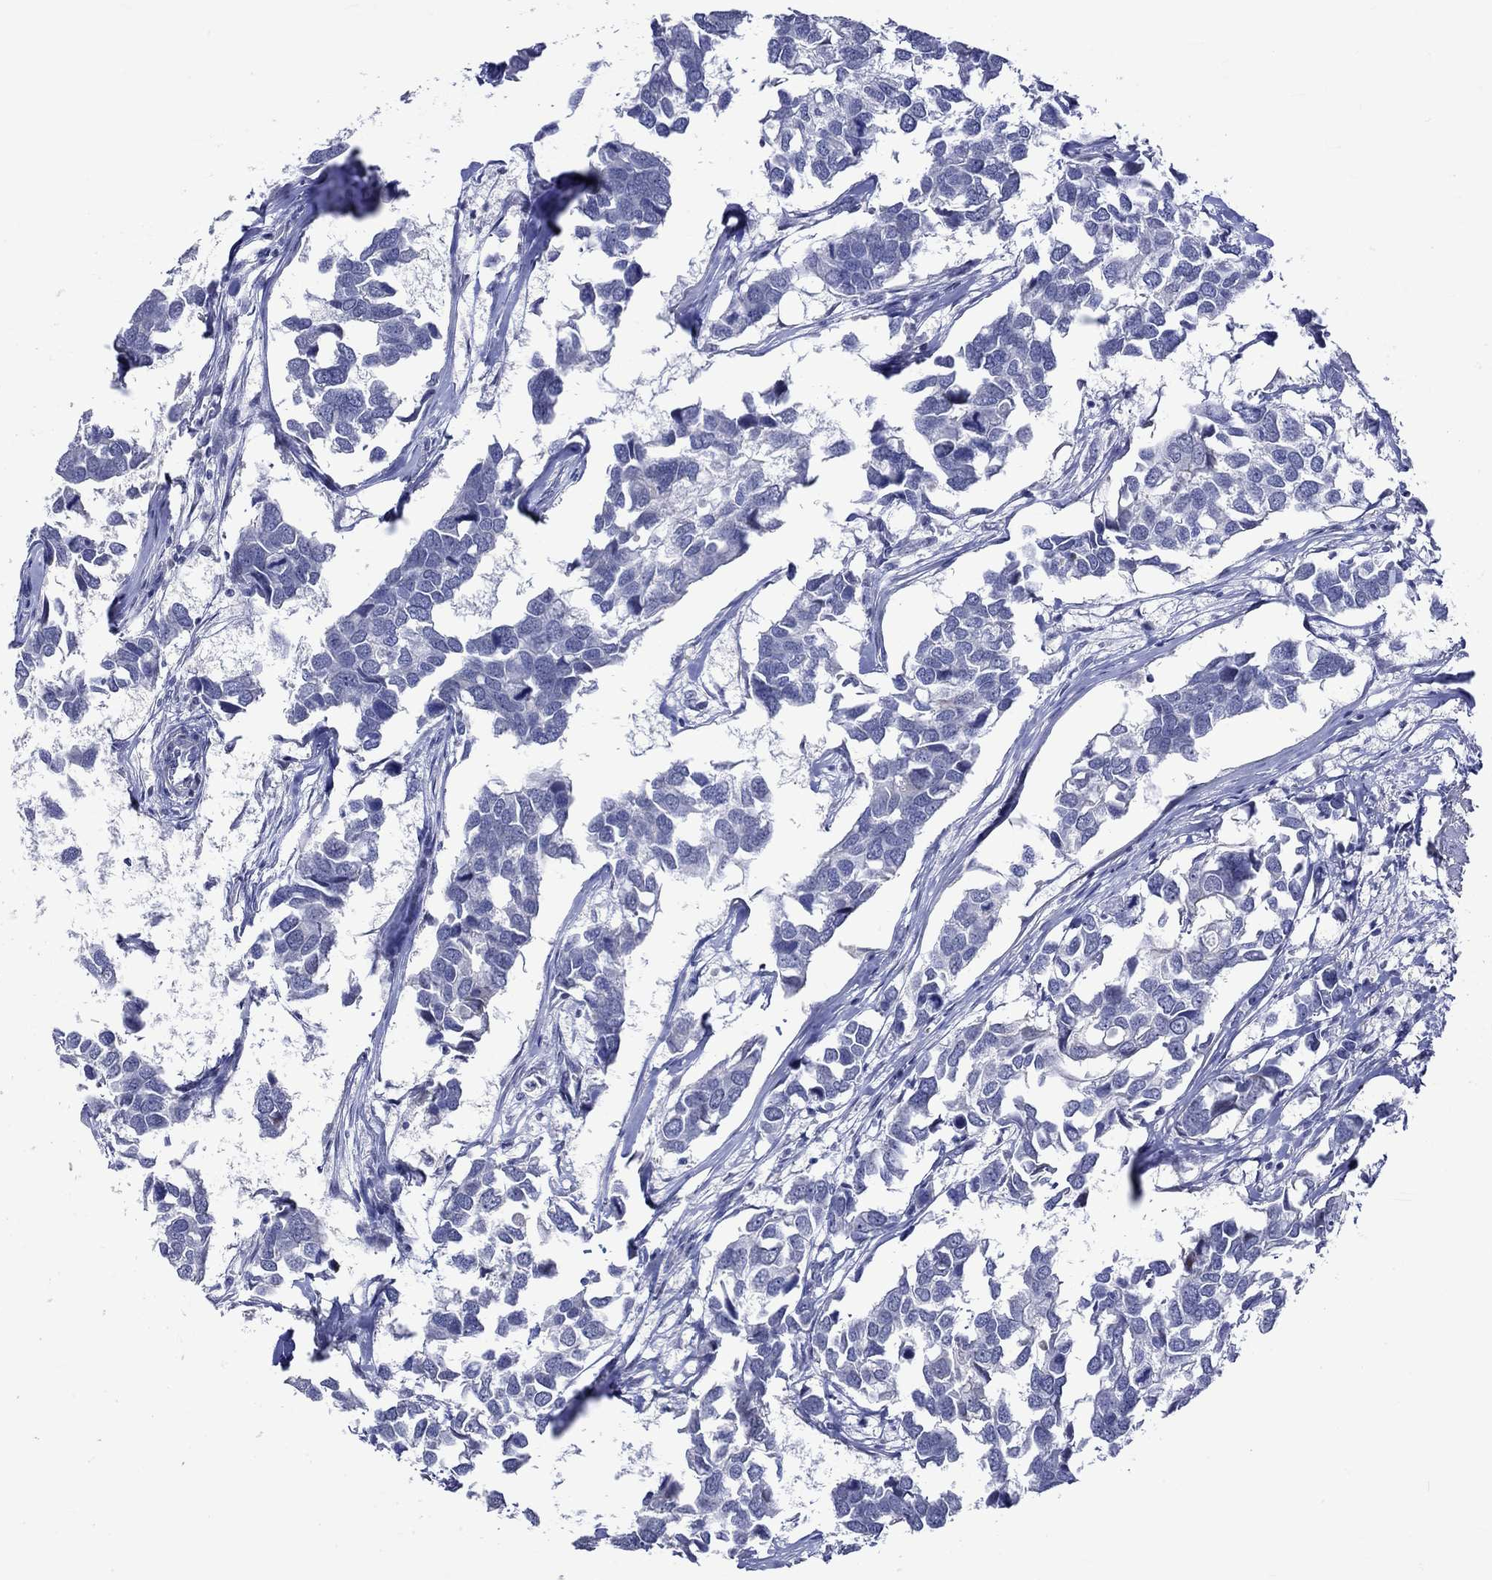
{"staining": {"intensity": "negative", "quantity": "none", "location": "none"}, "tissue": "breast cancer", "cell_type": "Tumor cells", "image_type": "cancer", "snomed": [{"axis": "morphology", "description": "Duct carcinoma"}, {"axis": "topography", "description": "Breast"}], "caption": "The IHC image has no significant expression in tumor cells of breast cancer (invasive ductal carcinoma) tissue.", "gene": "CRYAB", "patient": {"sex": "female", "age": 83}}